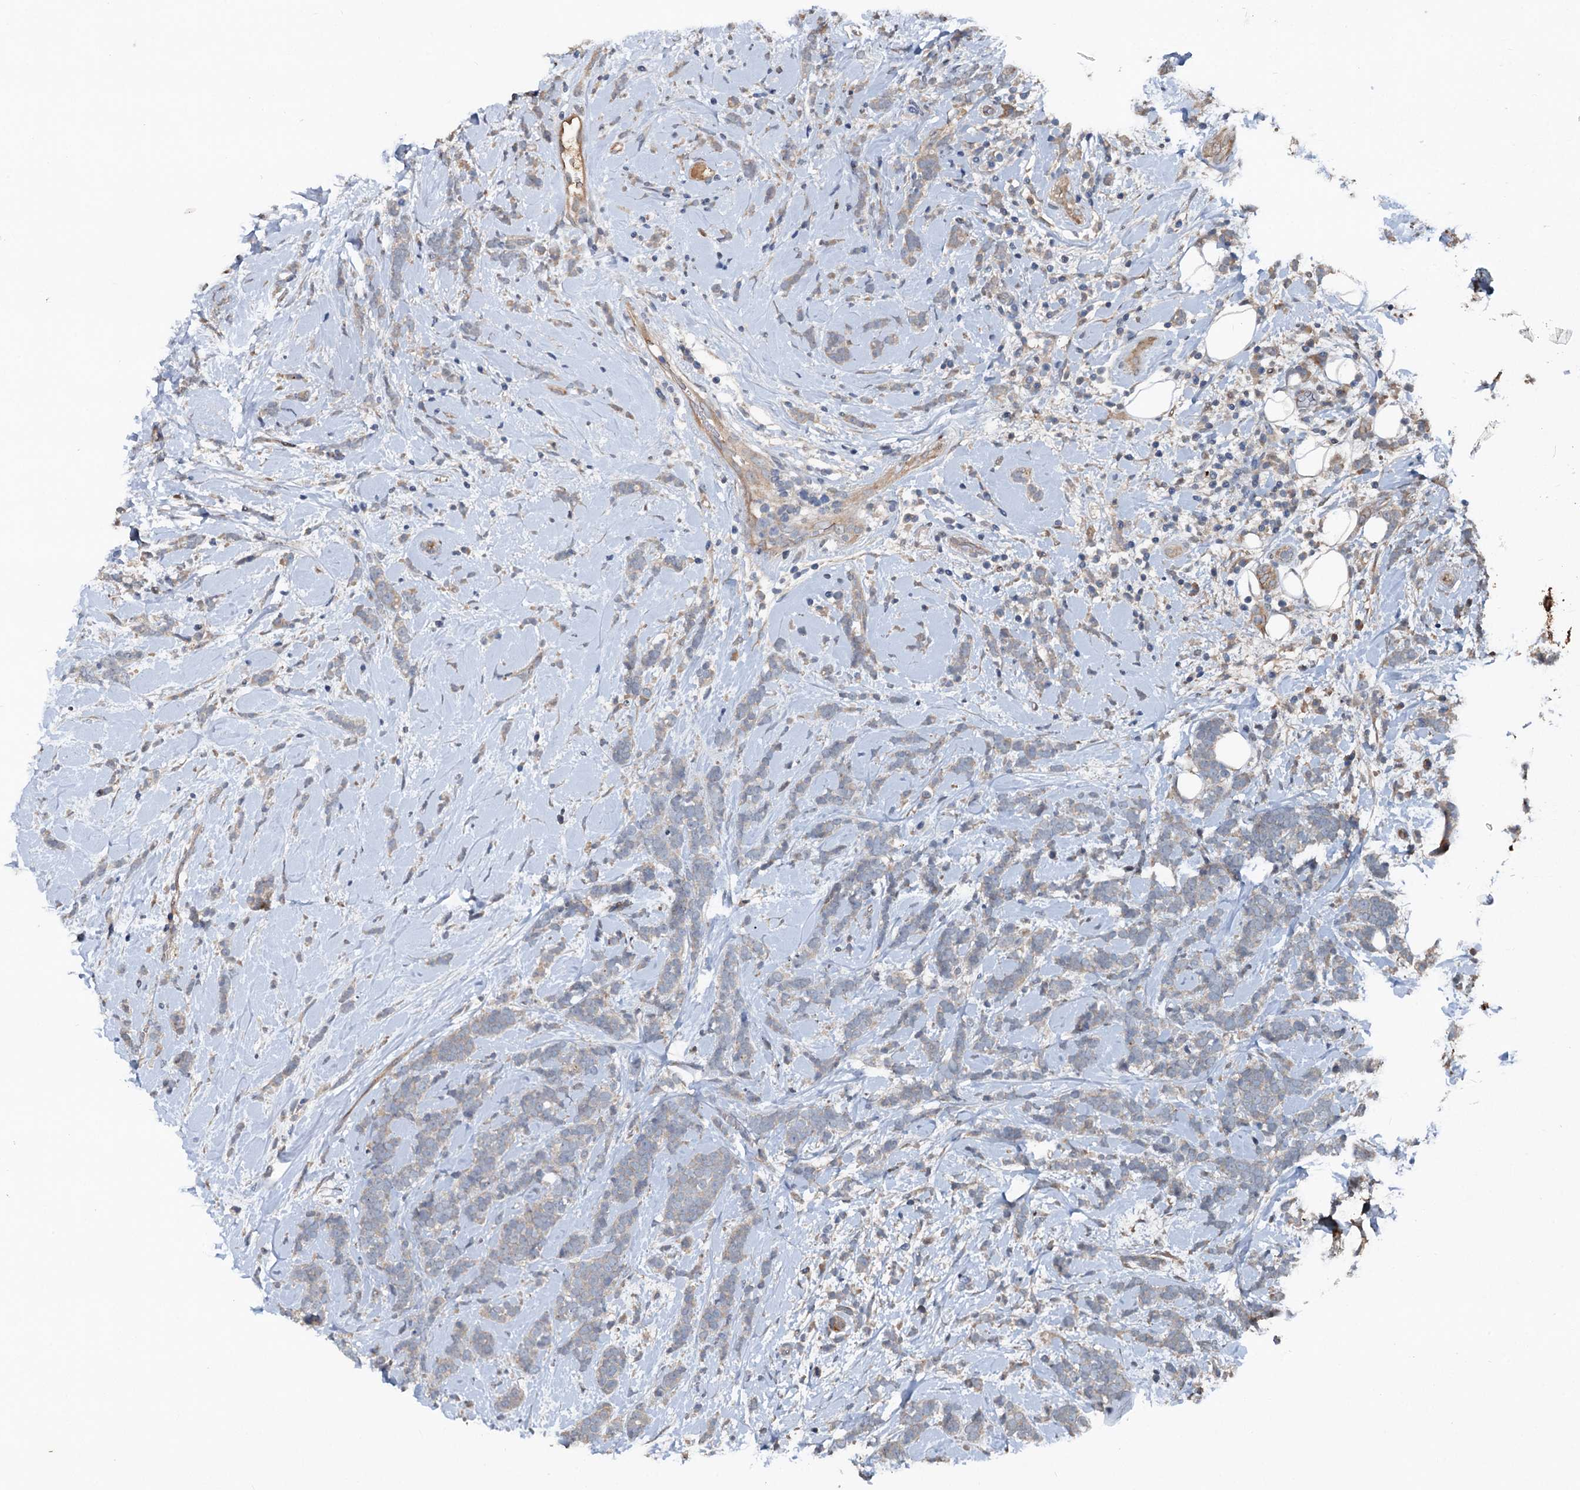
{"staining": {"intensity": "weak", "quantity": "25%-75%", "location": "cytoplasmic/membranous"}, "tissue": "breast cancer", "cell_type": "Tumor cells", "image_type": "cancer", "snomed": [{"axis": "morphology", "description": "Lobular carcinoma"}, {"axis": "topography", "description": "Breast"}], "caption": "Weak cytoplasmic/membranous positivity for a protein is appreciated in approximately 25%-75% of tumor cells of breast lobular carcinoma using immunohistochemistry (IHC).", "gene": "TEDC1", "patient": {"sex": "female", "age": 58}}